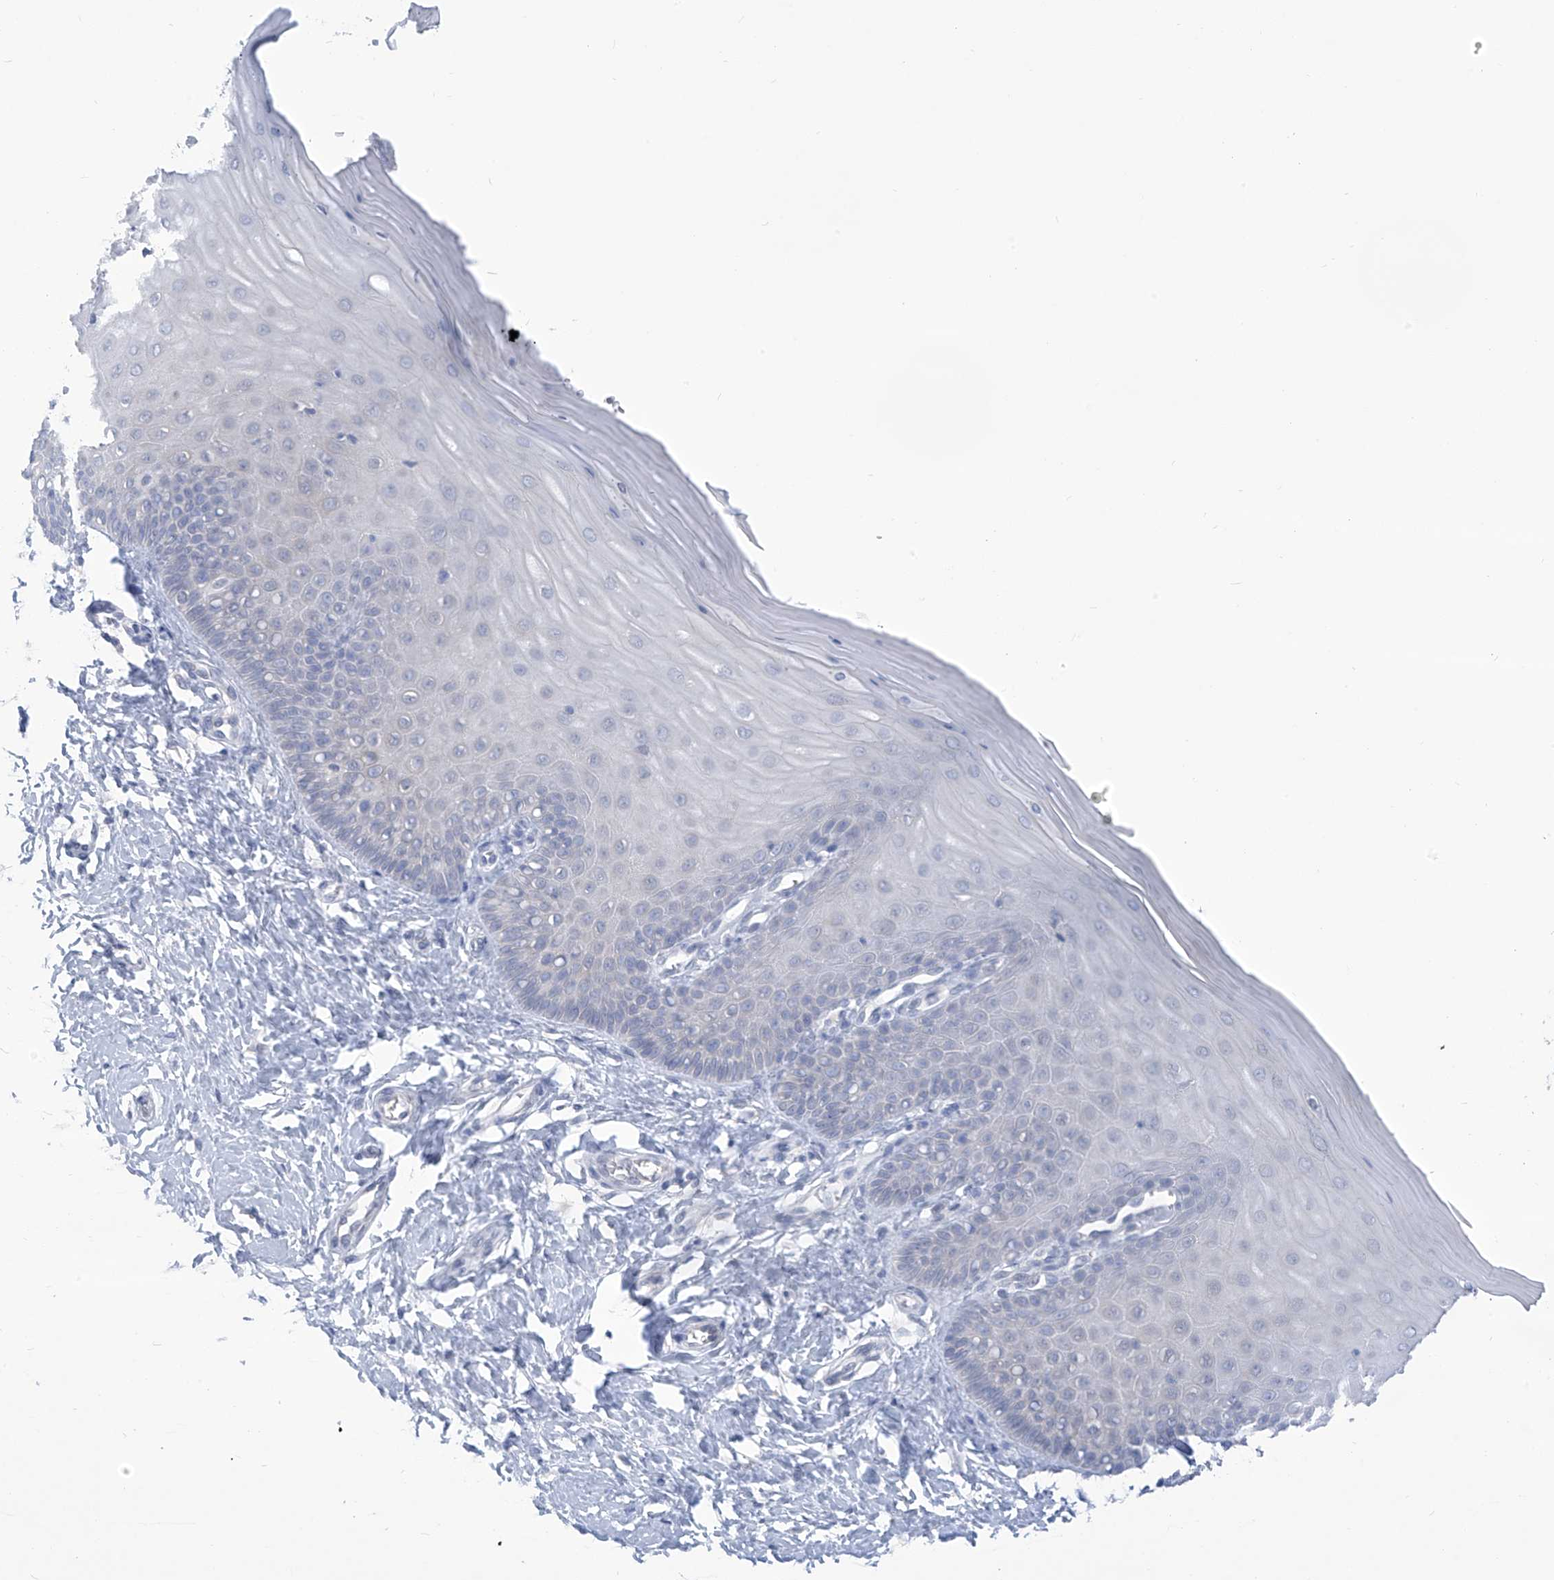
{"staining": {"intensity": "negative", "quantity": "none", "location": "none"}, "tissue": "cervix", "cell_type": "Glandular cells", "image_type": "normal", "snomed": [{"axis": "morphology", "description": "Normal tissue, NOS"}, {"axis": "topography", "description": "Cervix"}], "caption": "Glandular cells are negative for brown protein staining in benign cervix.", "gene": "IBA57", "patient": {"sex": "female", "age": 55}}